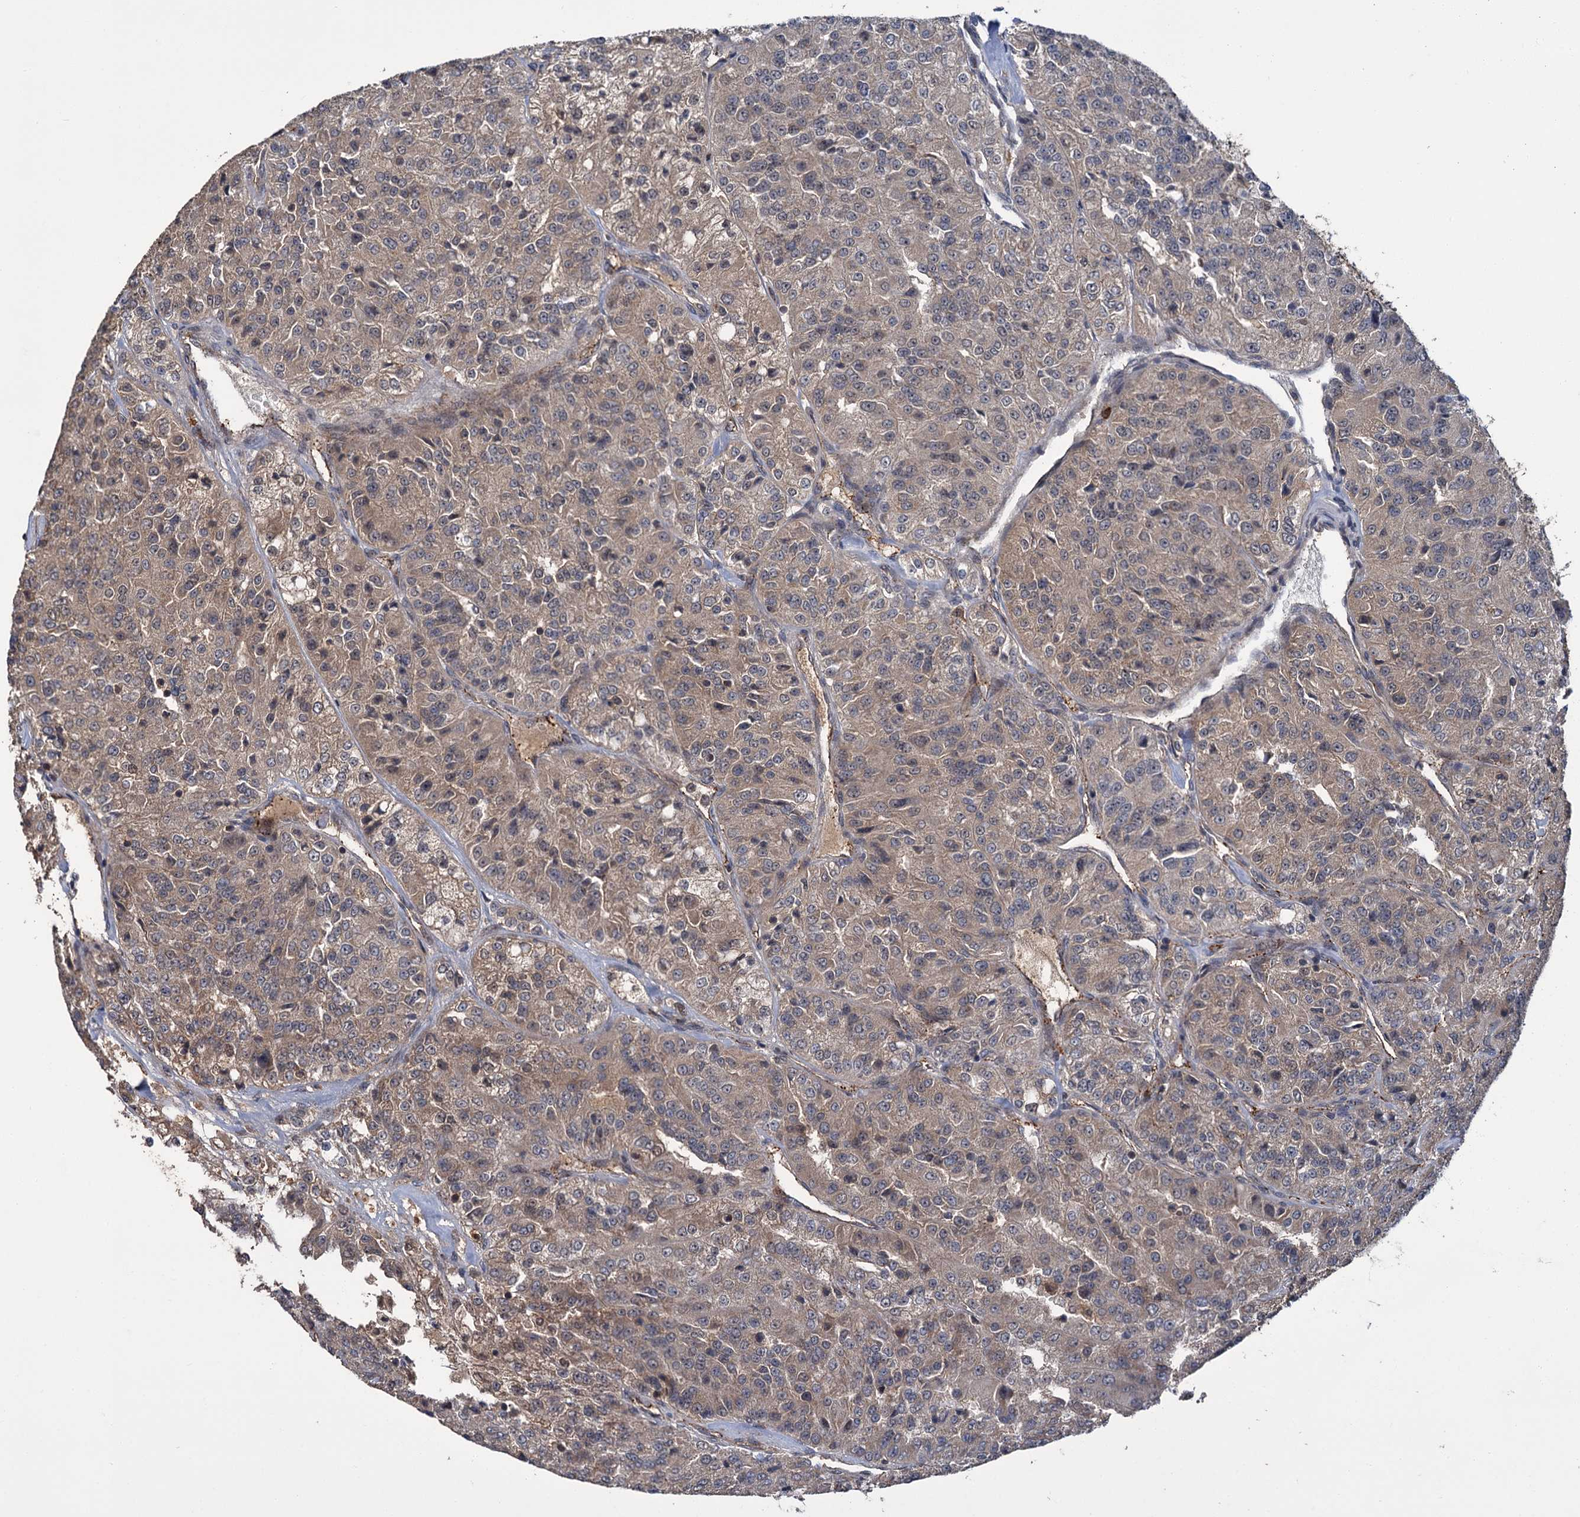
{"staining": {"intensity": "weak", "quantity": "25%-75%", "location": "cytoplasmic/membranous"}, "tissue": "renal cancer", "cell_type": "Tumor cells", "image_type": "cancer", "snomed": [{"axis": "morphology", "description": "Adenocarcinoma, NOS"}, {"axis": "topography", "description": "Kidney"}], "caption": "Human renal cancer (adenocarcinoma) stained with a brown dye shows weak cytoplasmic/membranous positive staining in approximately 25%-75% of tumor cells.", "gene": "KANSL2", "patient": {"sex": "female", "age": 63}}